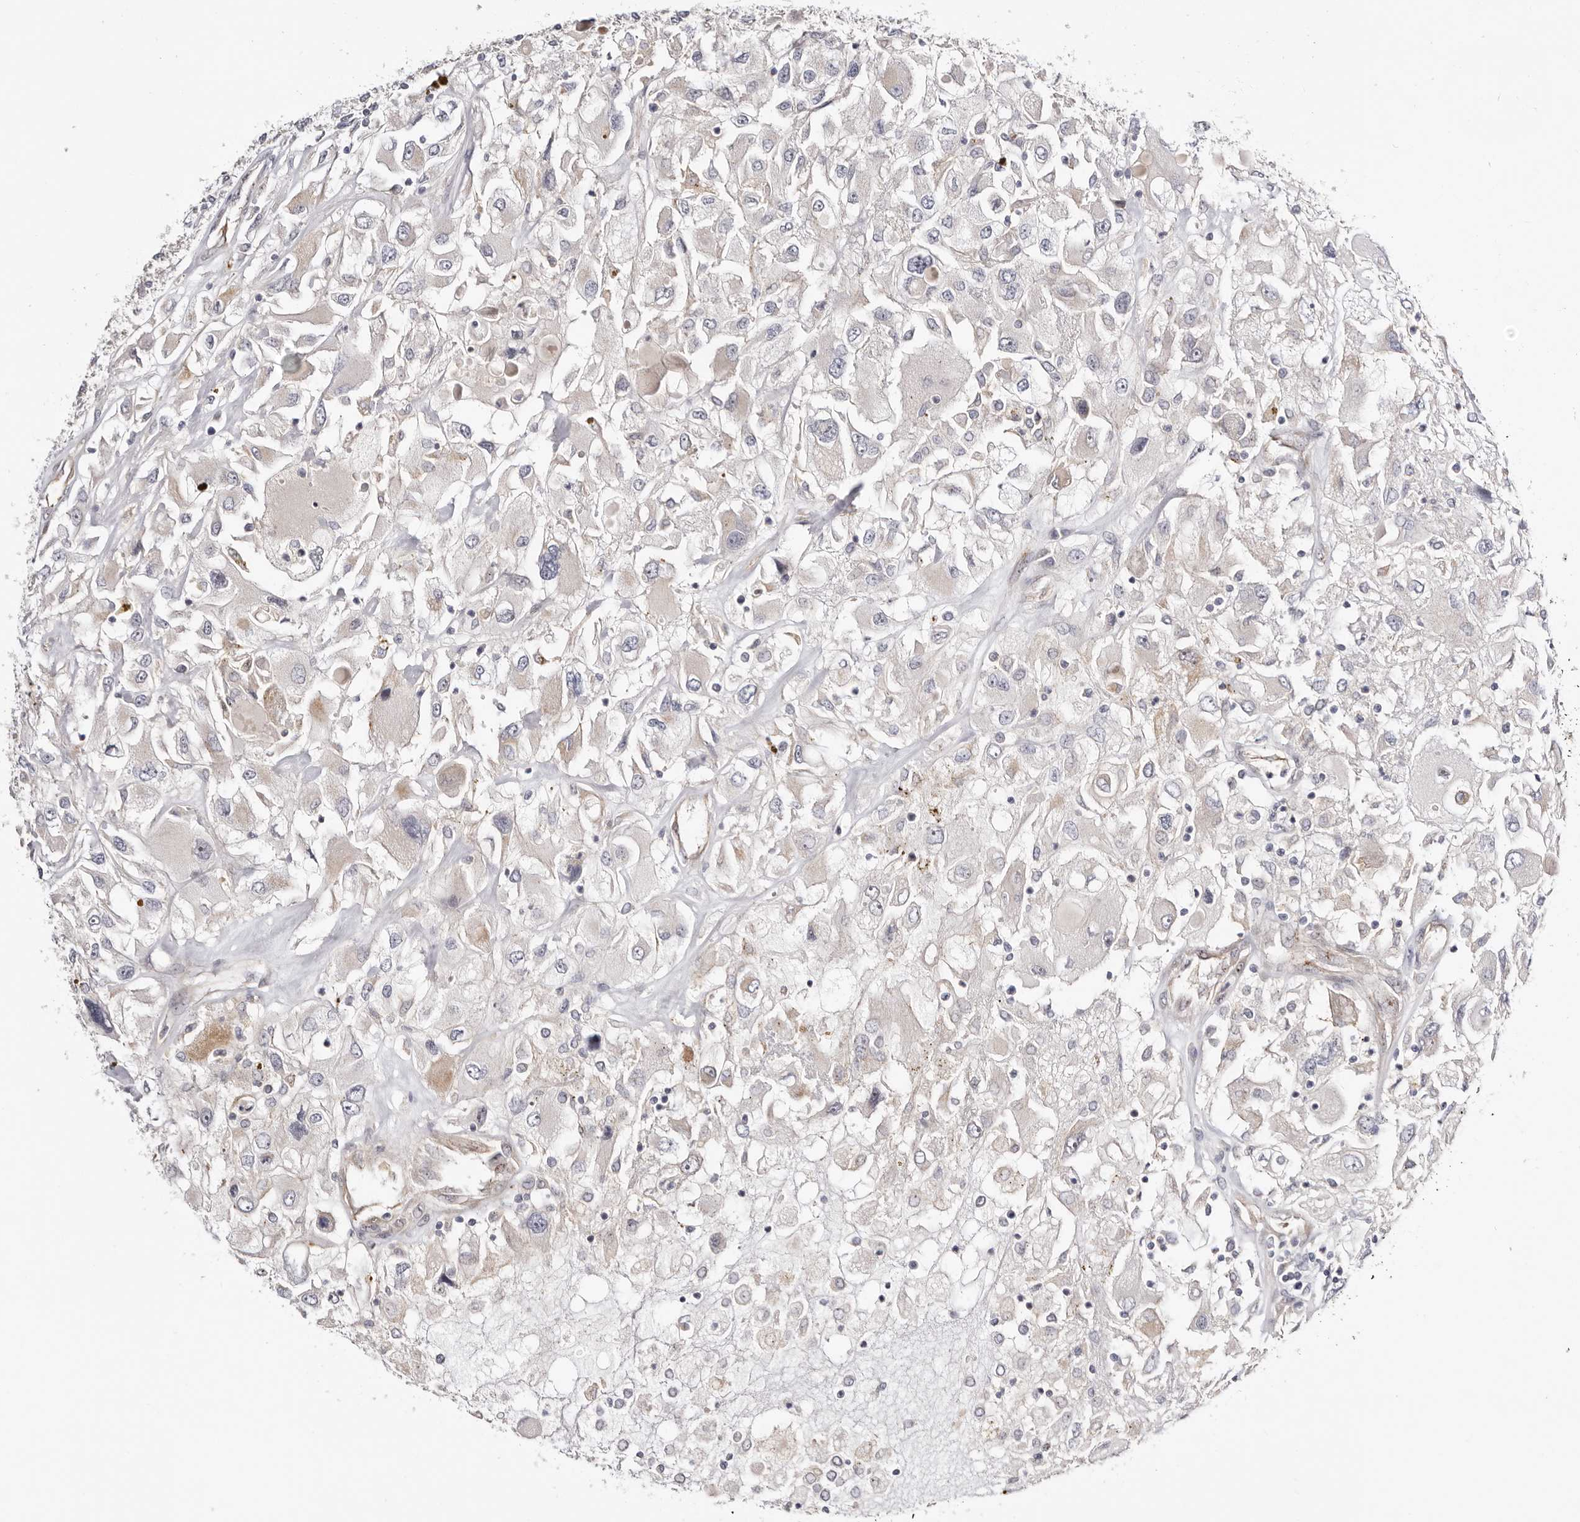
{"staining": {"intensity": "negative", "quantity": "none", "location": "none"}, "tissue": "renal cancer", "cell_type": "Tumor cells", "image_type": "cancer", "snomed": [{"axis": "morphology", "description": "Adenocarcinoma, NOS"}, {"axis": "topography", "description": "Kidney"}], "caption": "Immunohistochemistry image of neoplastic tissue: human renal adenocarcinoma stained with DAB exhibits no significant protein expression in tumor cells.", "gene": "PANK4", "patient": {"sex": "female", "age": 52}}